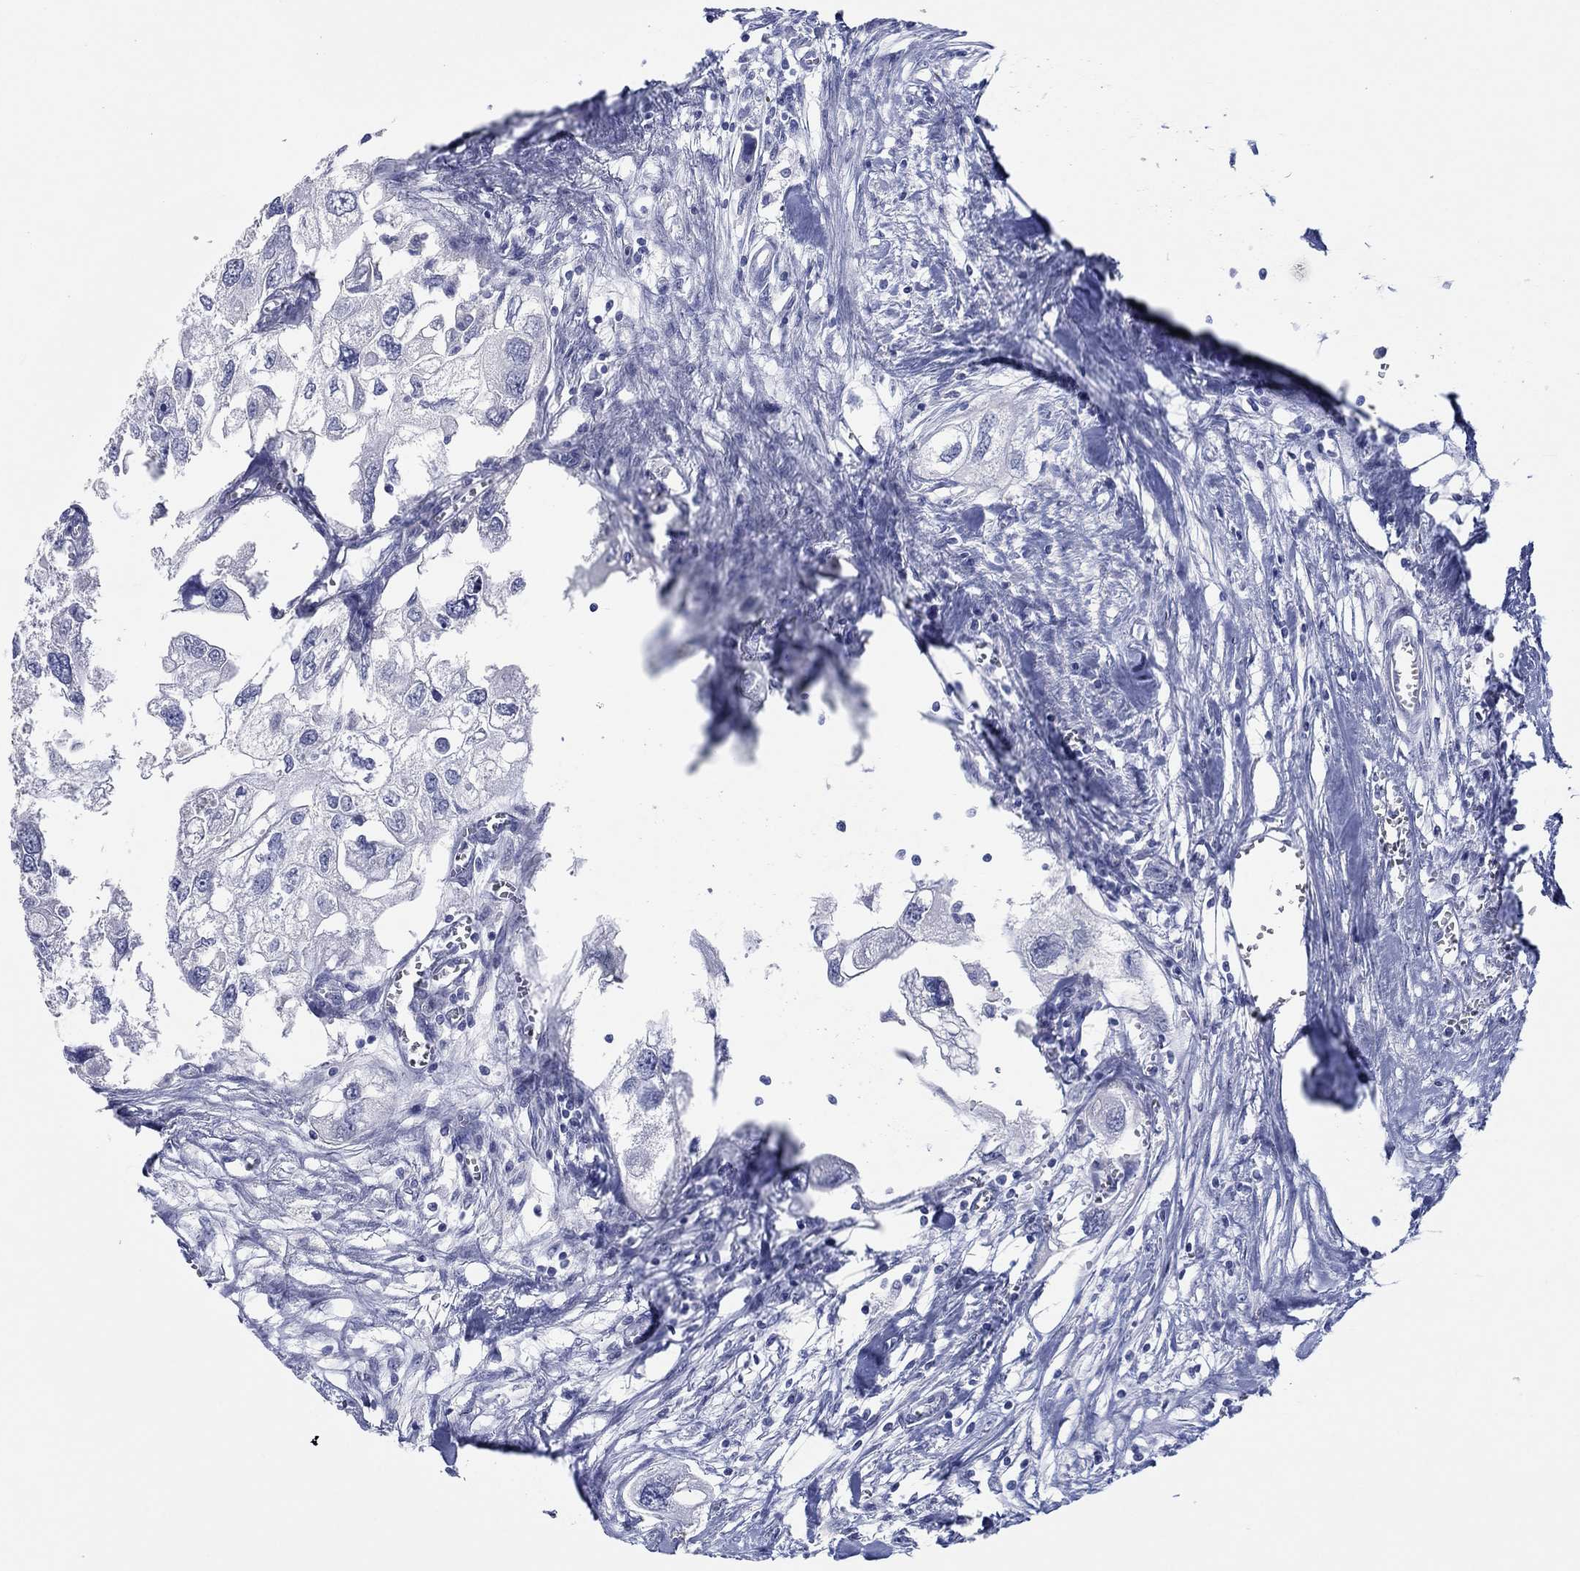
{"staining": {"intensity": "negative", "quantity": "none", "location": "none"}, "tissue": "urothelial cancer", "cell_type": "Tumor cells", "image_type": "cancer", "snomed": [{"axis": "morphology", "description": "Urothelial carcinoma, High grade"}, {"axis": "topography", "description": "Urinary bladder"}], "caption": "Immunohistochemical staining of high-grade urothelial carcinoma shows no significant positivity in tumor cells.", "gene": "POU5F1", "patient": {"sex": "male", "age": 59}}